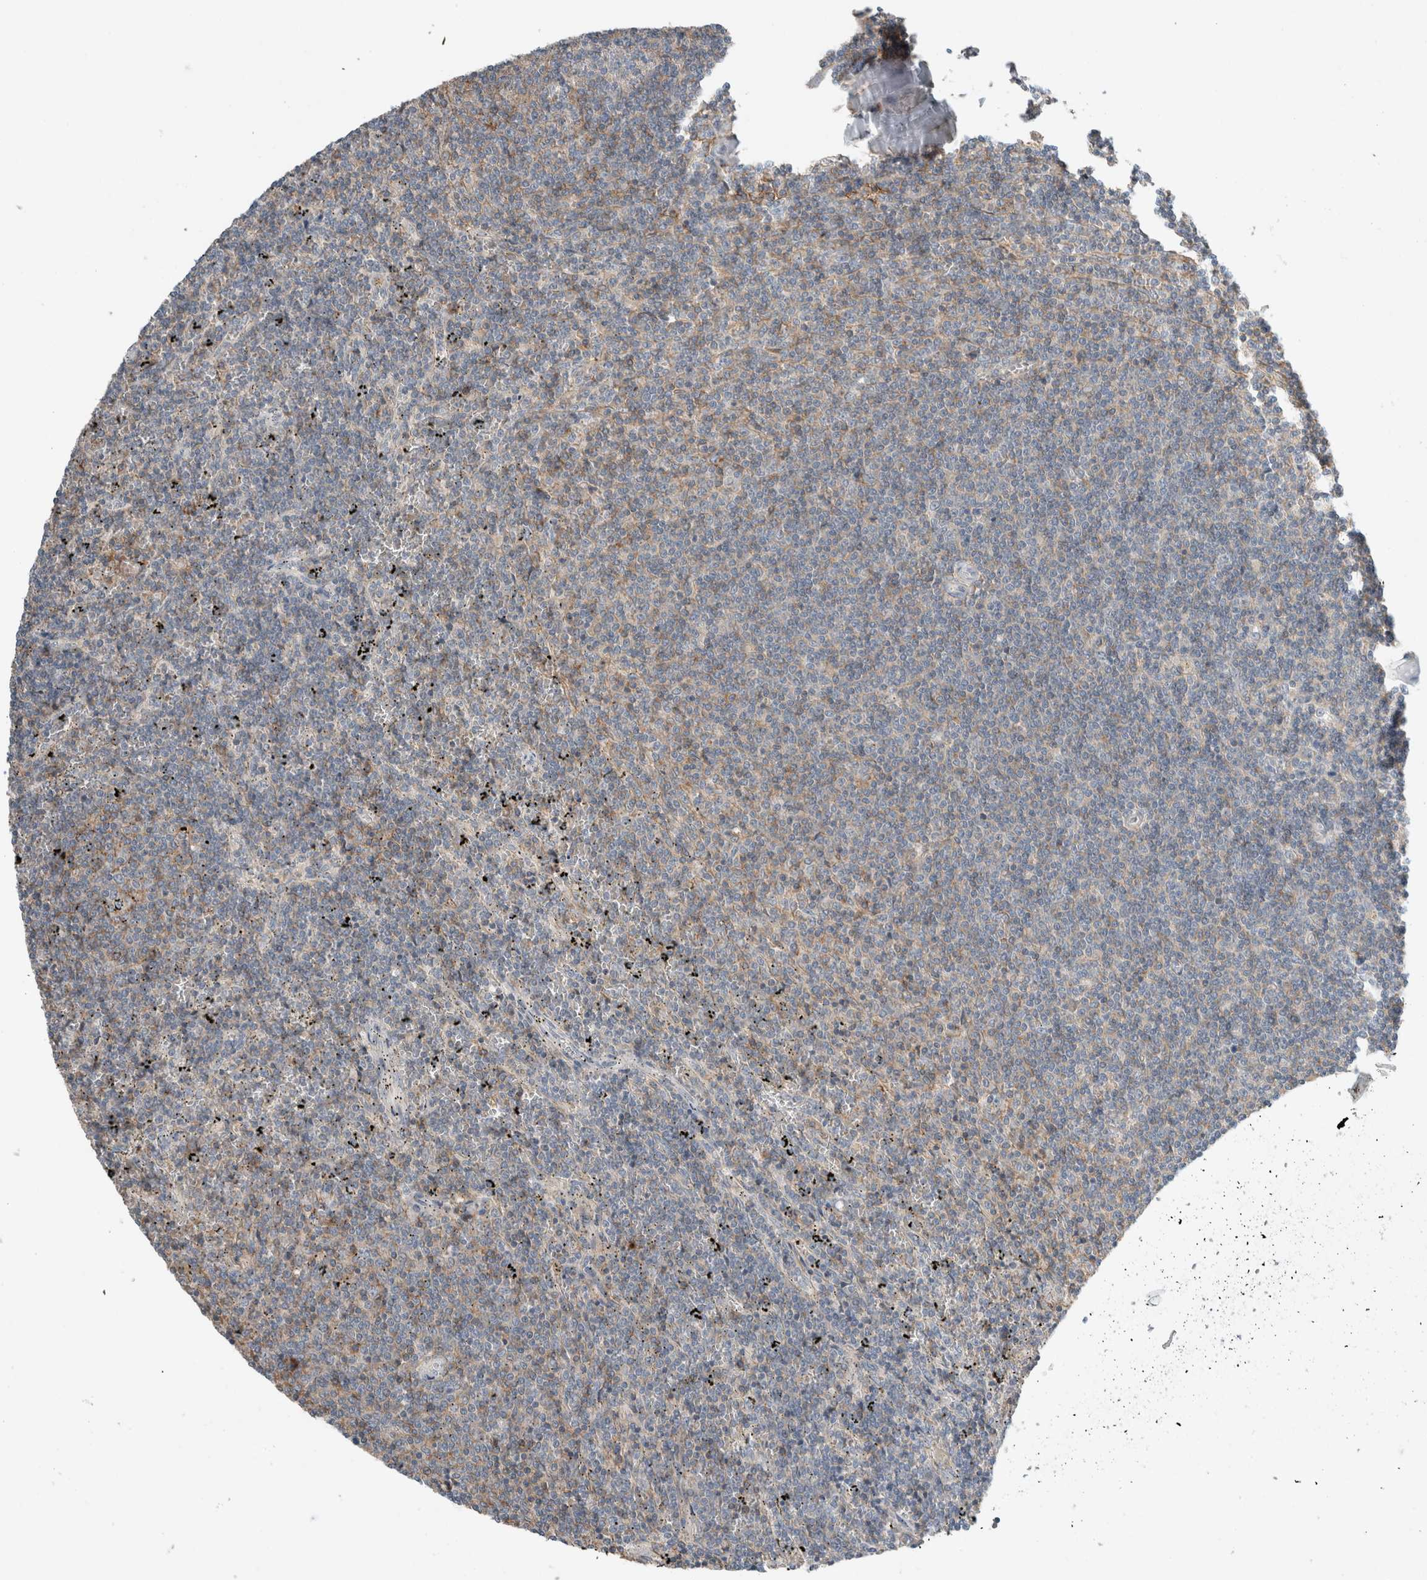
{"staining": {"intensity": "weak", "quantity": "<25%", "location": "cytoplasmic/membranous"}, "tissue": "lymphoma", "cell_type": "Tumor cells", "image_type": "cancer", "snomed": [{"axis": "morphology", "description": "Malignant lymphoma, non-Hodgkin's type, Low grade"}, {"axis": "topography", "description": "Spleen"}], "caption": "Immunohistochemistry (IHC) of human low-grade malignant lymphoma, non-Hodgkin's type demonstrates no expression in tumor cells.", "gene": "ERCC6L2", "patient": {"sex": "female", "age": 50}}